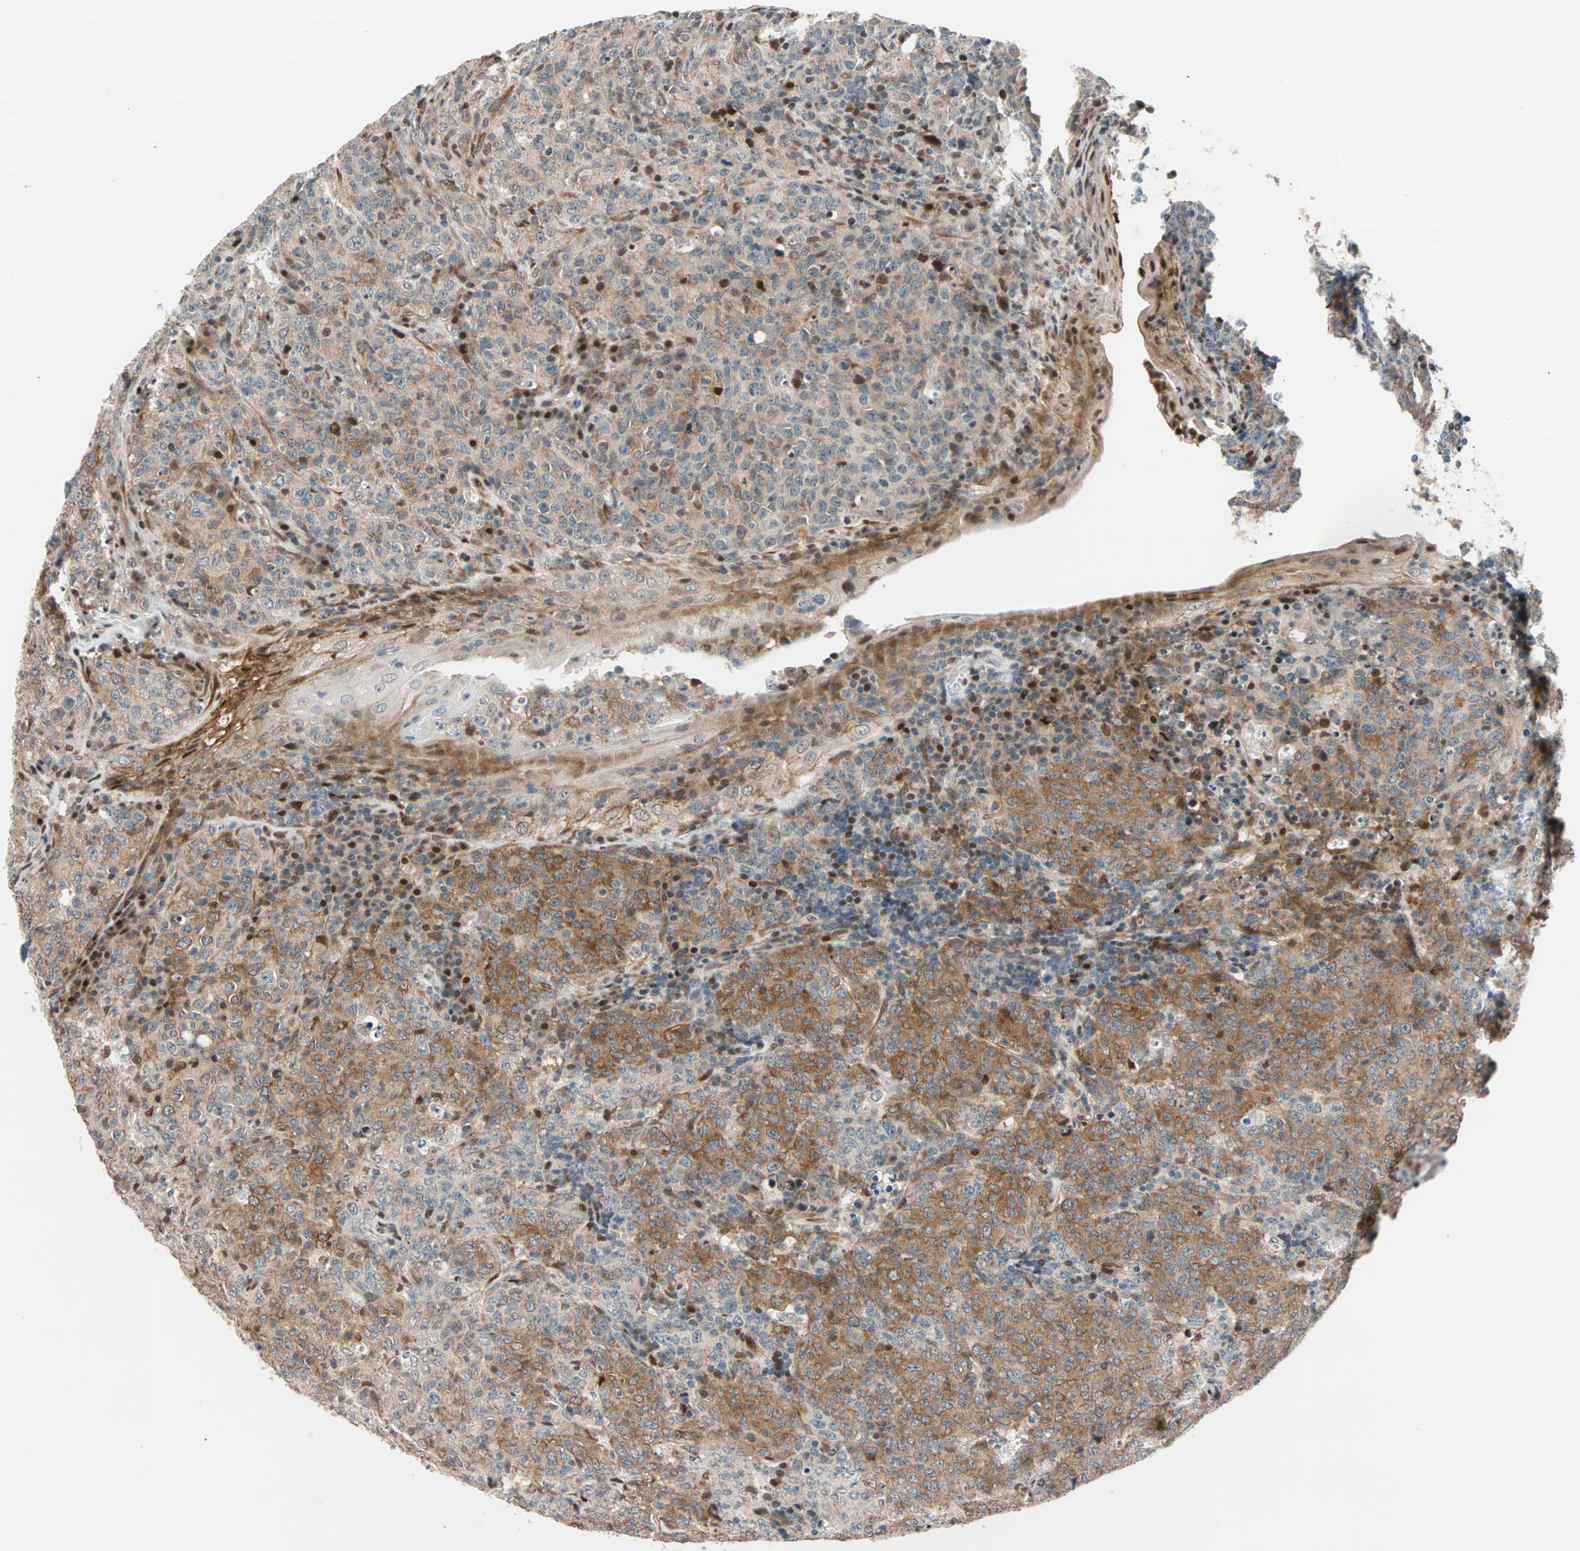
{"staining": {"intensity": "moderate", "quantity": "25%-75%", "location": "cytoplasmic/membranous"}, "tissue": "lymphoma", "cell_type": "Tumor cells", "image_type": "cancer", "snomed": [{"axis": "morphology", "description": "Malignant lymphoma, non-Hodgkin's type, High grade"}, {"axis": "topography", "description": "Tonsil"}], "caption": "The histopathology image displays a brown stain indicating the presence of a protein in the cytoplasmic/membranous of tumor cells in malignant lymphoma, non-Hodgkin's type (high-grade).", "gene": "HECW1", "patient": {"sex": "female", "age": 36}}